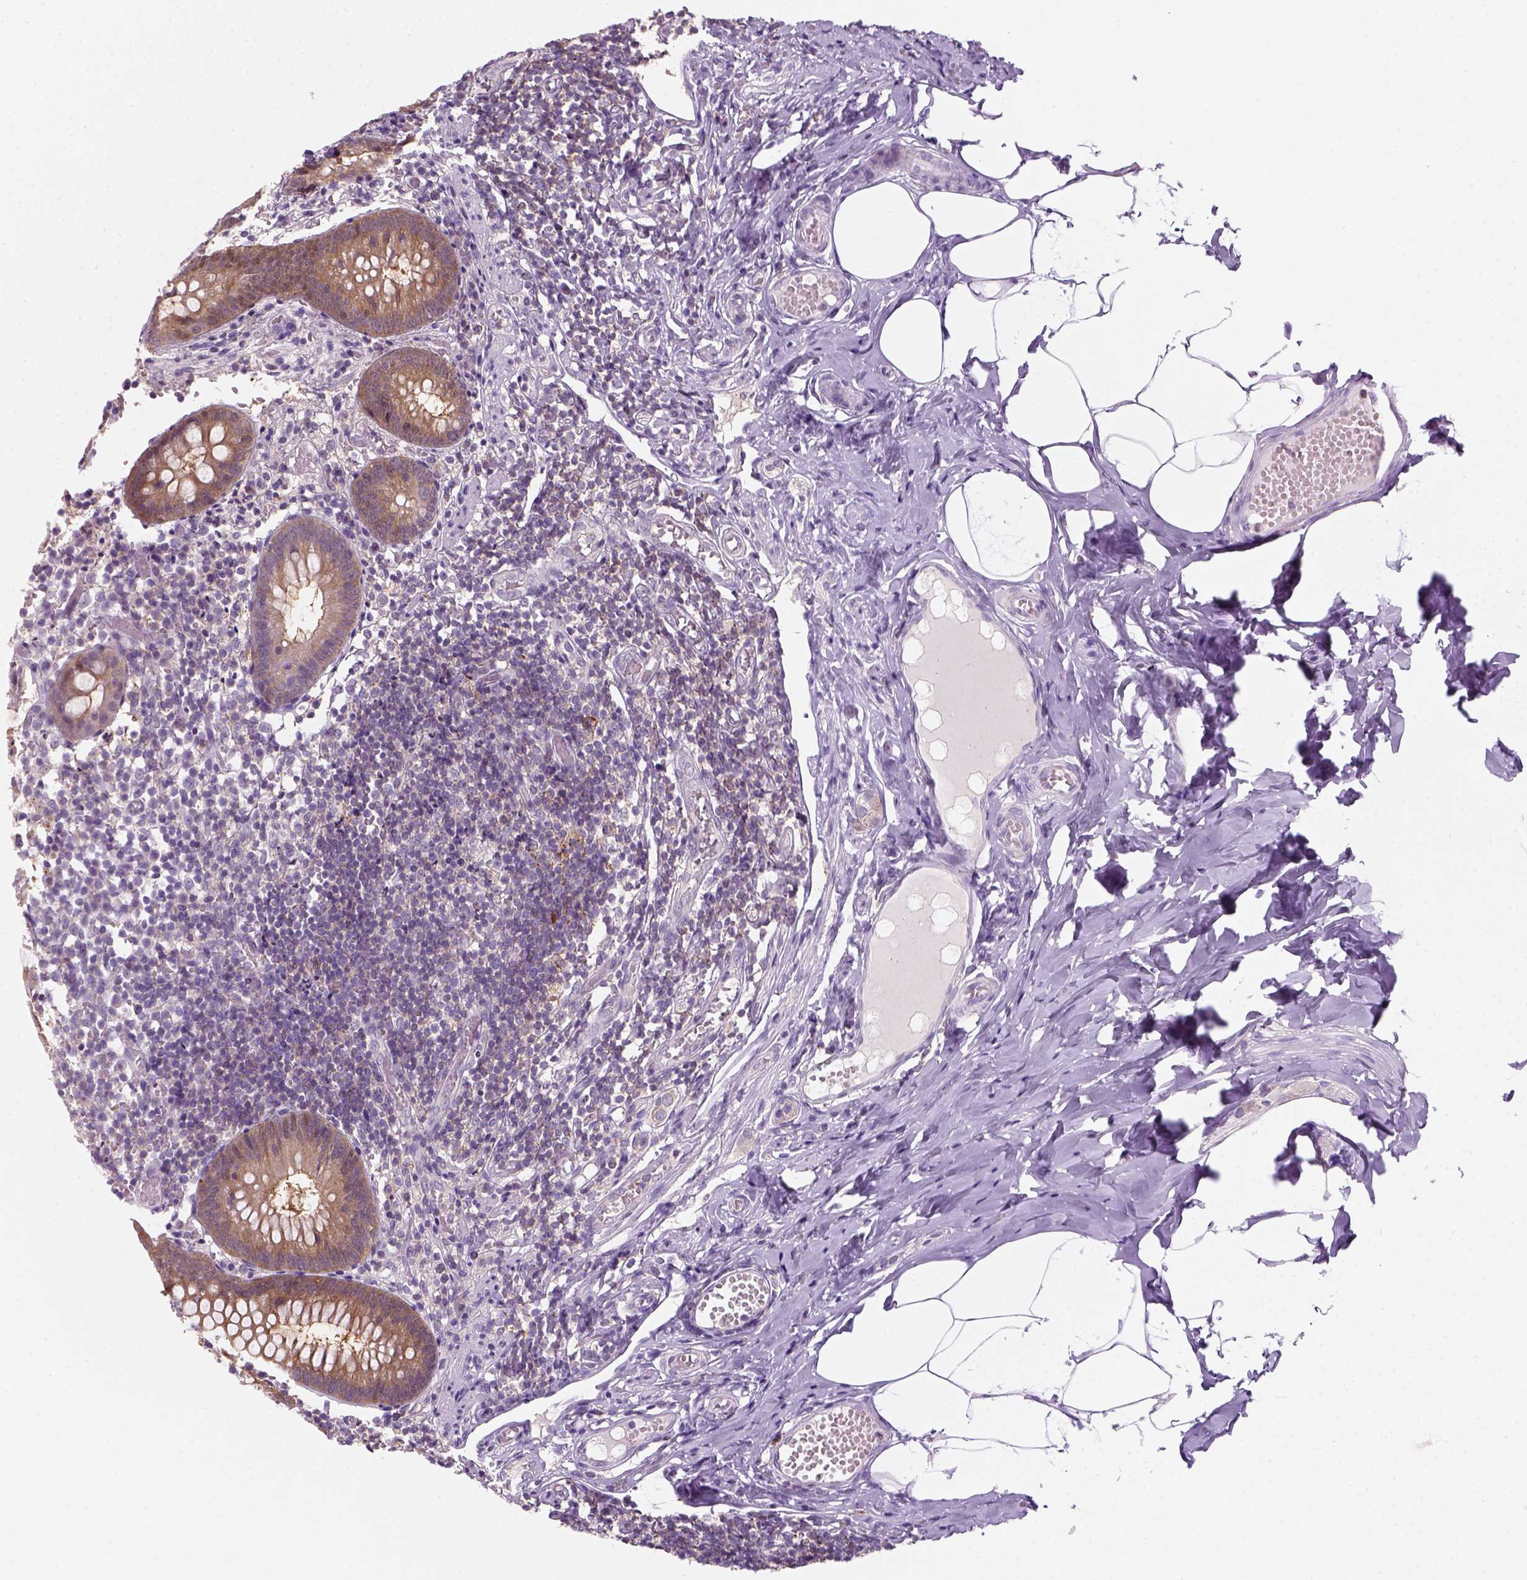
{"staining": {"intensity": "moderate", "quantity": ">75%", "location": "cytoplasmic/membranous"}, "tissue": "appendix", "cell_type": "Glandular cells", "image_type": "normal", "snomed": [{"axis": "morphology", "description": "Normal tissue, NOS"}, {"axis": "topography", "description": "Appendix"}], "caption": "An immunohistochemistry histopathology image of normal tissue is shown. Protein staining in brown shows moderate cytoplasmic/membranous positivity in appendix within glandular cells.", "gene": "GOT1", "patient": {"sex": "female", "age": 32}}